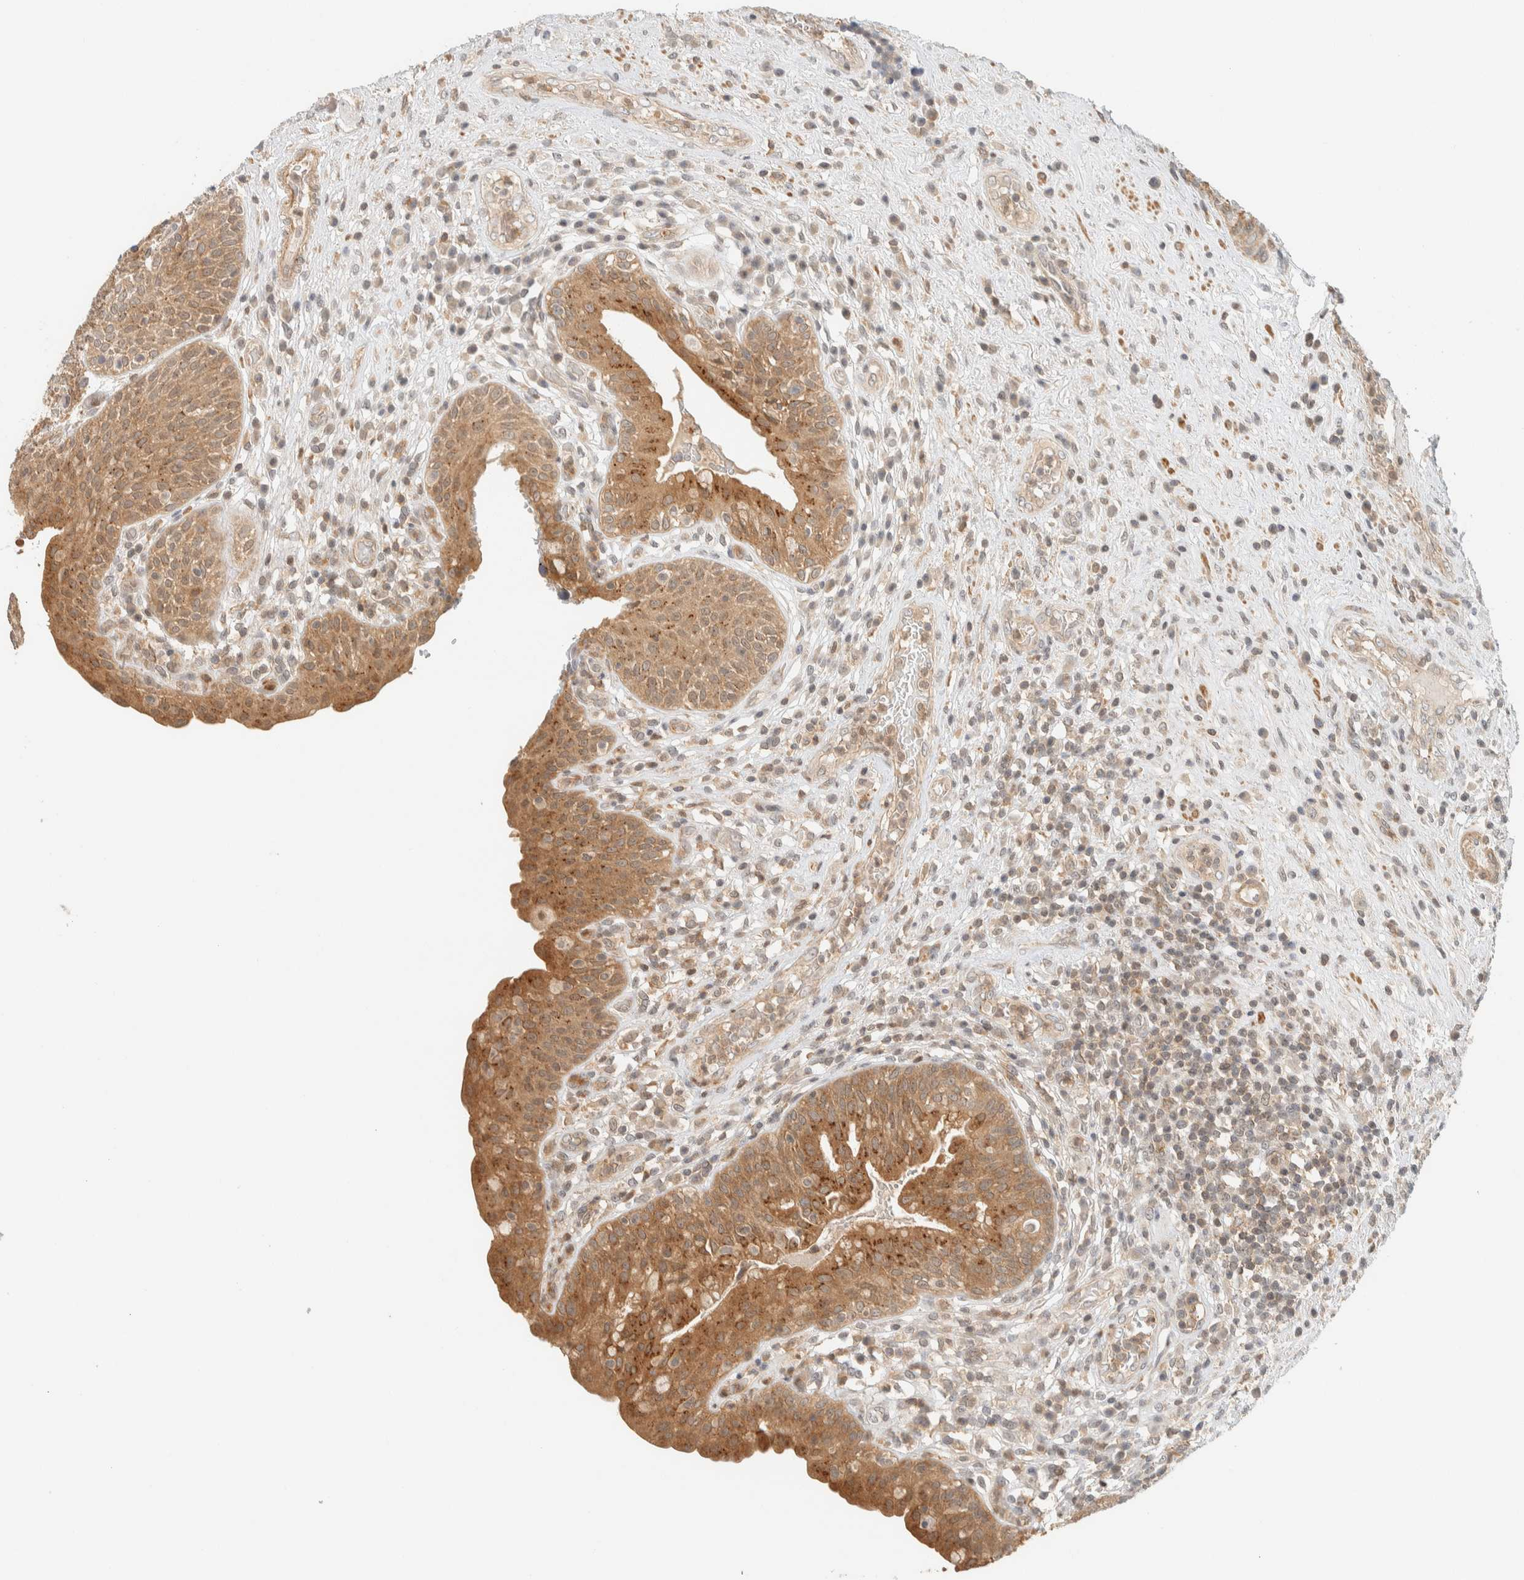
{"staining": {"intensity": "moderate", "quantity": ">75%", "location": "cytoplasmic/membranous"}, "tissue": "urinary bladder", "cell_type": "Urothelial cells", "image_type": "normal", "snomed": [{"axis": "morphology", "description": "Normal tissue, NOS"}, {"axis": "topography", "description": "Urinary bladder"}], "caption": "The histopathology image shows immunohistochemical staining of normal urinary bladder. There is moderate cytoplasmic/membranous expression is identified in about >75% of urothelial cells. (Stains: DAB (3,3'-diaminobenzidine) in brown, nuclei in blue, Microscopy: brightfield microscopy at high magnification).", "gene": "ARFGEF1", "patient": {"sex": "female", "age": 62}}